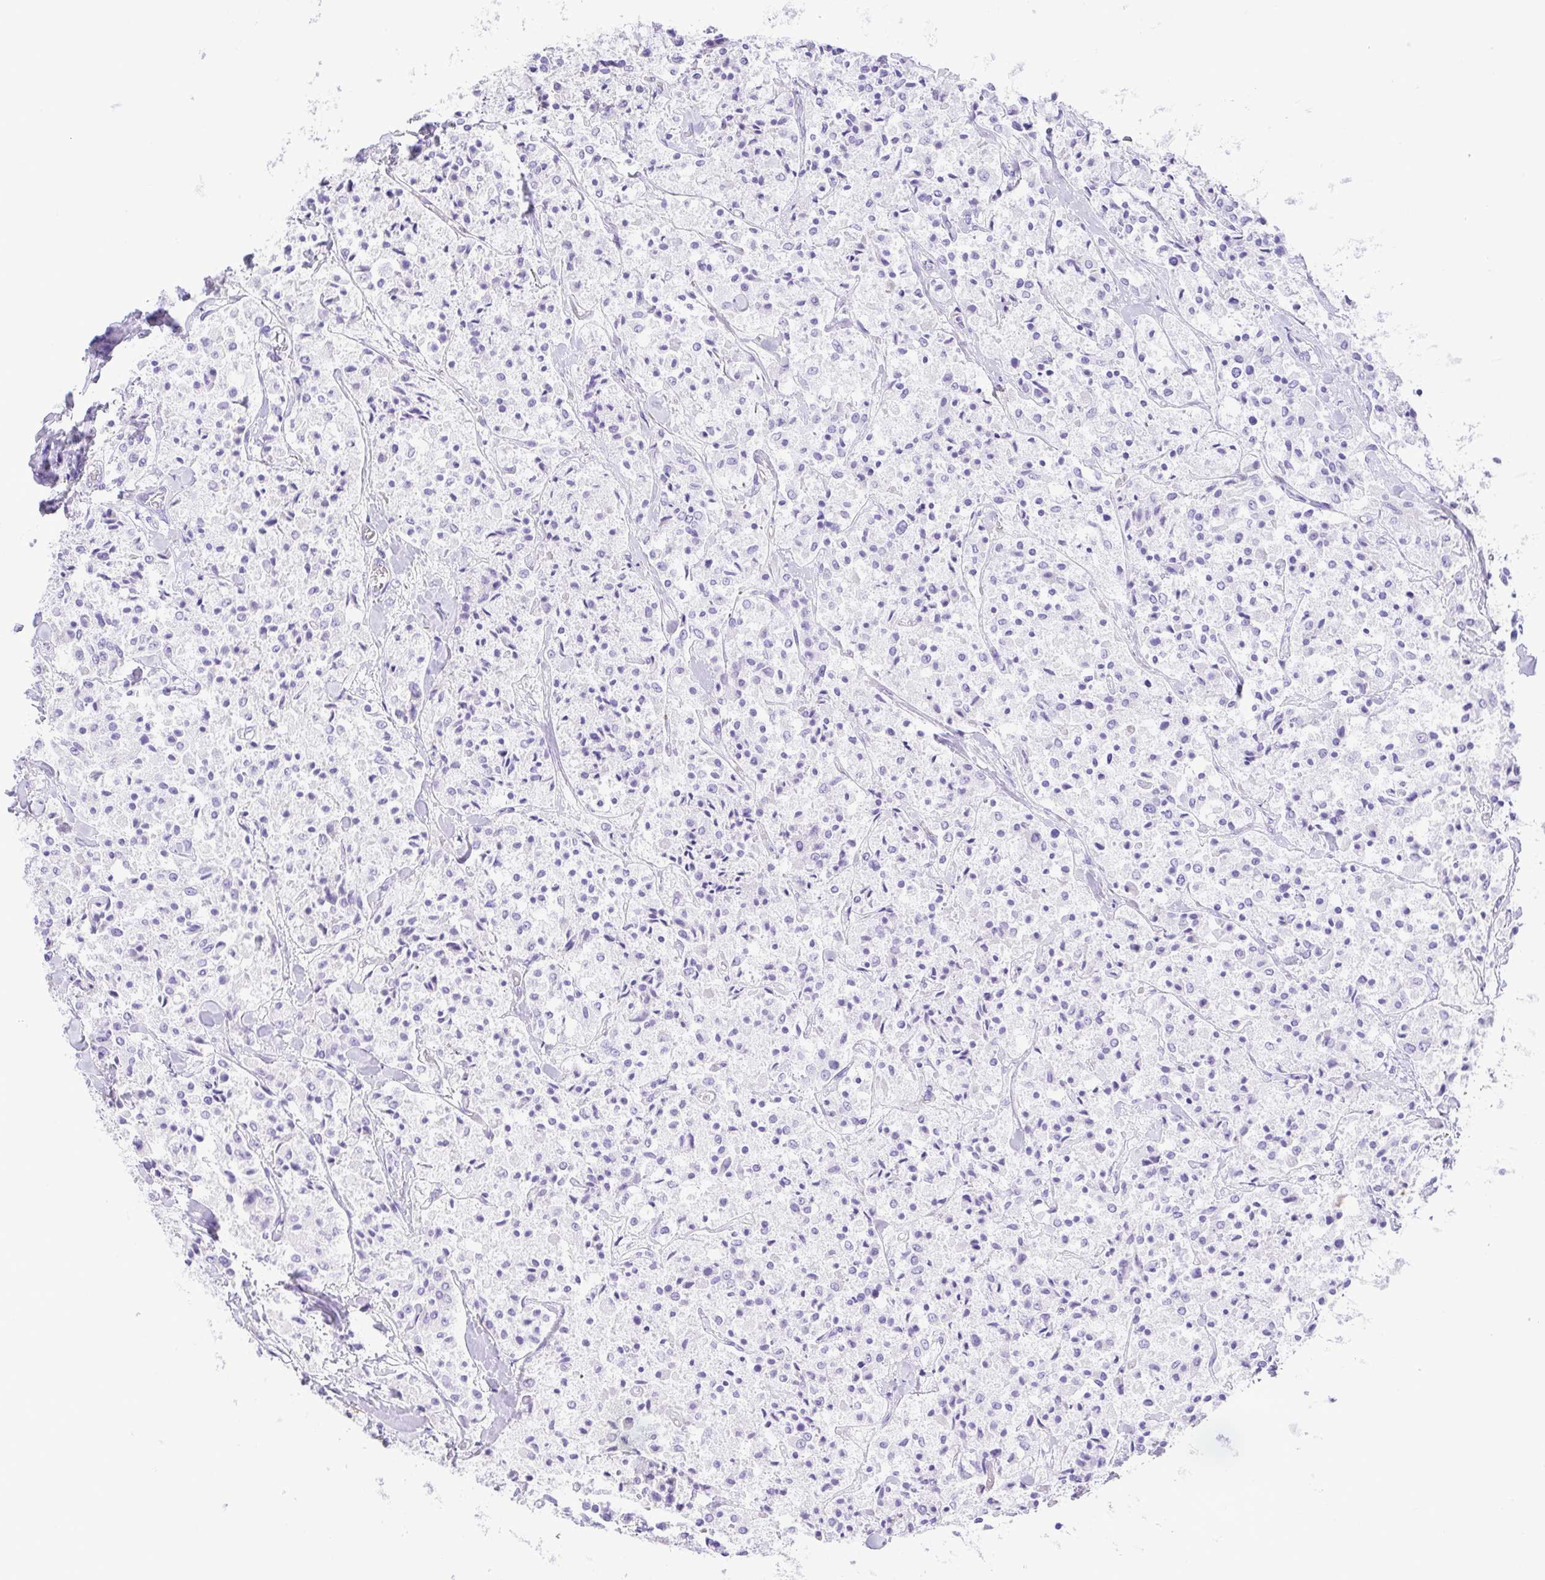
{"staining": {"intensity": "negative", "quantity": "none", "location": "none"}, "tissue": "carcinoid", "cell_type": "Tumor cells", "image_type": "cancer", "snomed": [{"axis": "morphology", "description": "Carcinoid, malignant, NOS"}, {"axis": "topography", "description": "Lung"}], "caption": "This is an immunohistochemistry (IHC) image of malignant carcinoid. There is no positivity in tumor cells.", "gene": "CDSN", "patient": {"sex": "male", "age": 71}}